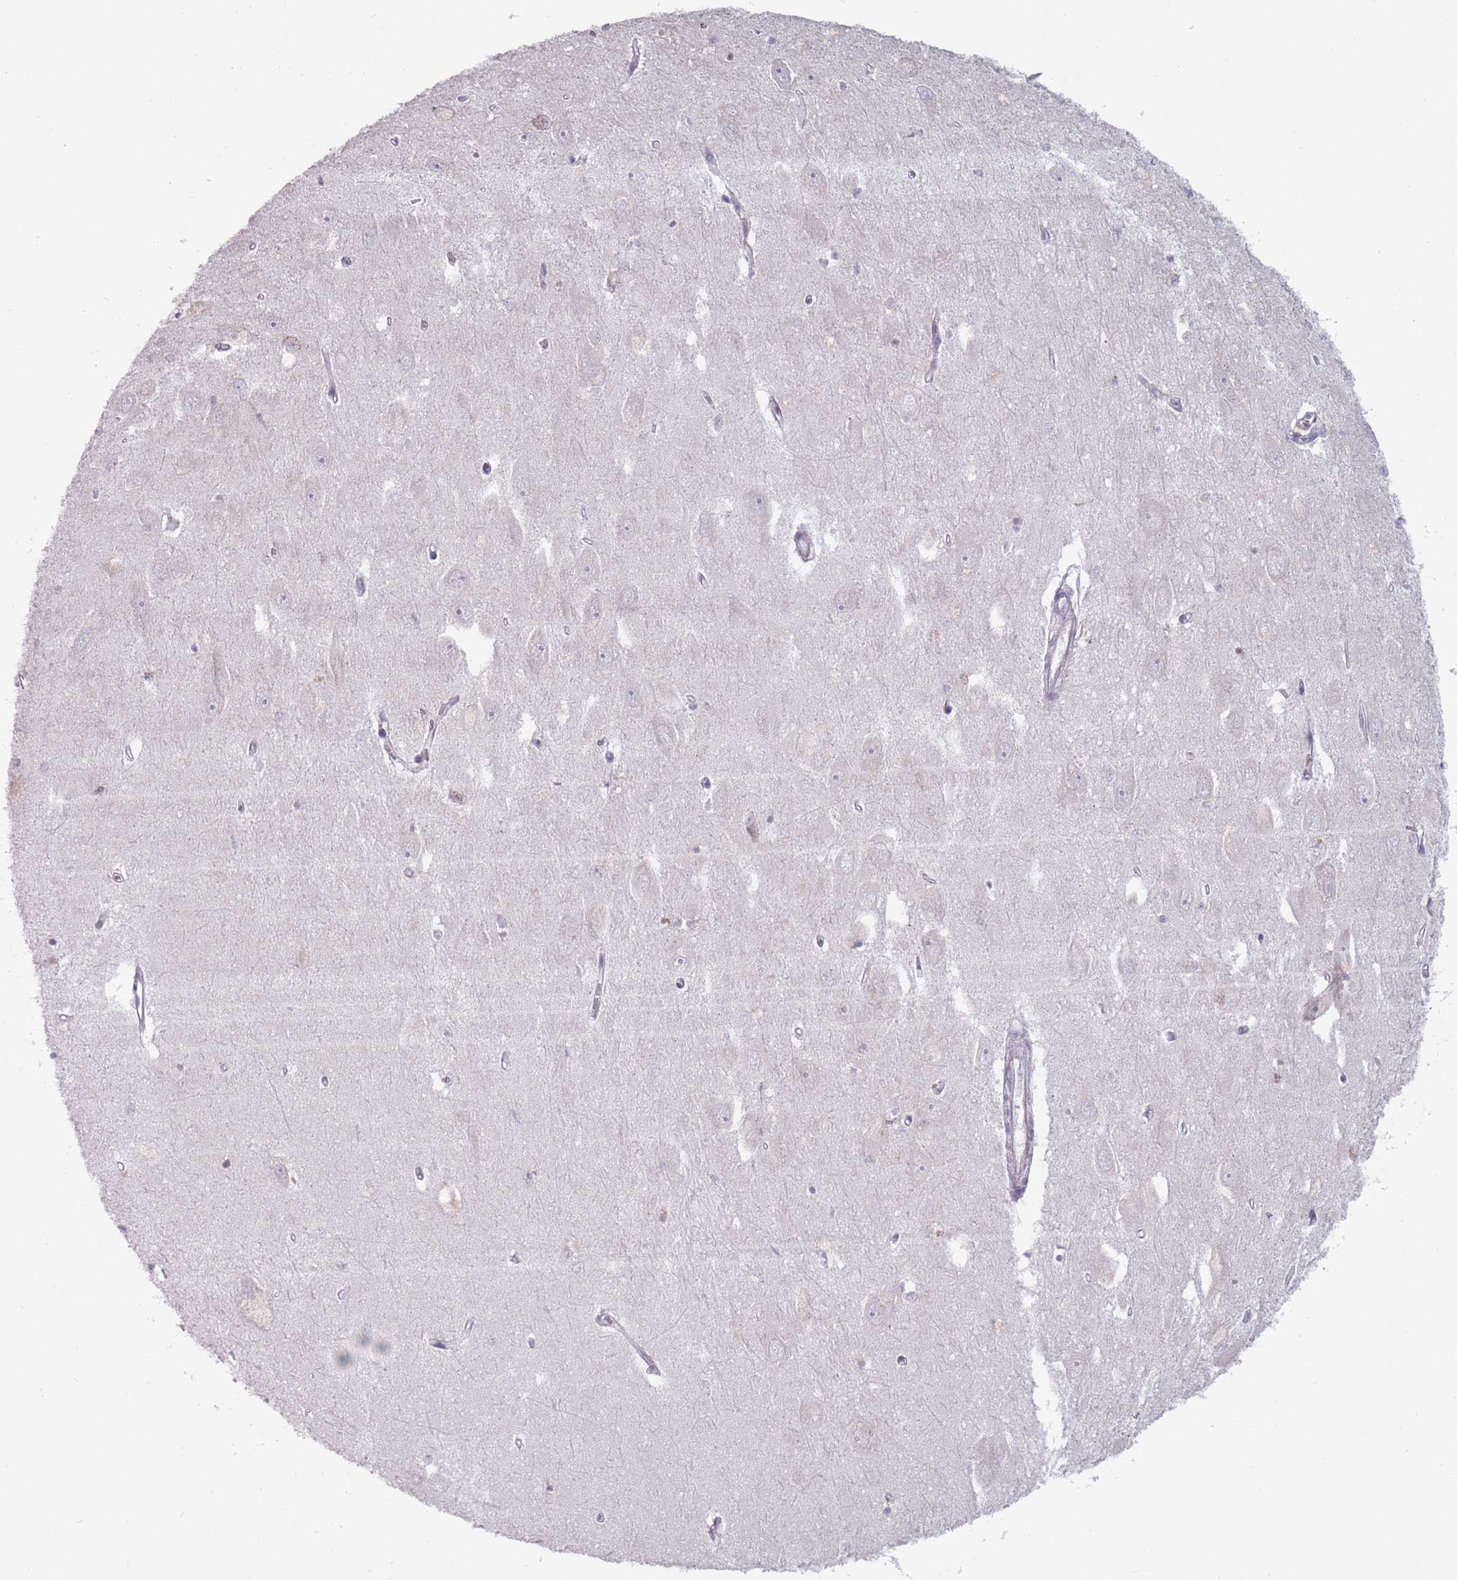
{"staining": {"intensity": "negative", "quantity": "none", "location": "none"}, "tissue": "hippocampus", "cell_type": "Glial cells", "image_type": "normal", "snomed": [{"axis": "morphology", "description": "Normal tissue, NOS"}, {"axis": "topography", "description": "Hippocampus"}], "caption": "An image of human hippocampus is negative for staining in glial cells. (IHC, brightfield microscopy, high magnification).", "gene": "ENSG00000271254", "patient": {"sex": "female", "age": 64}}